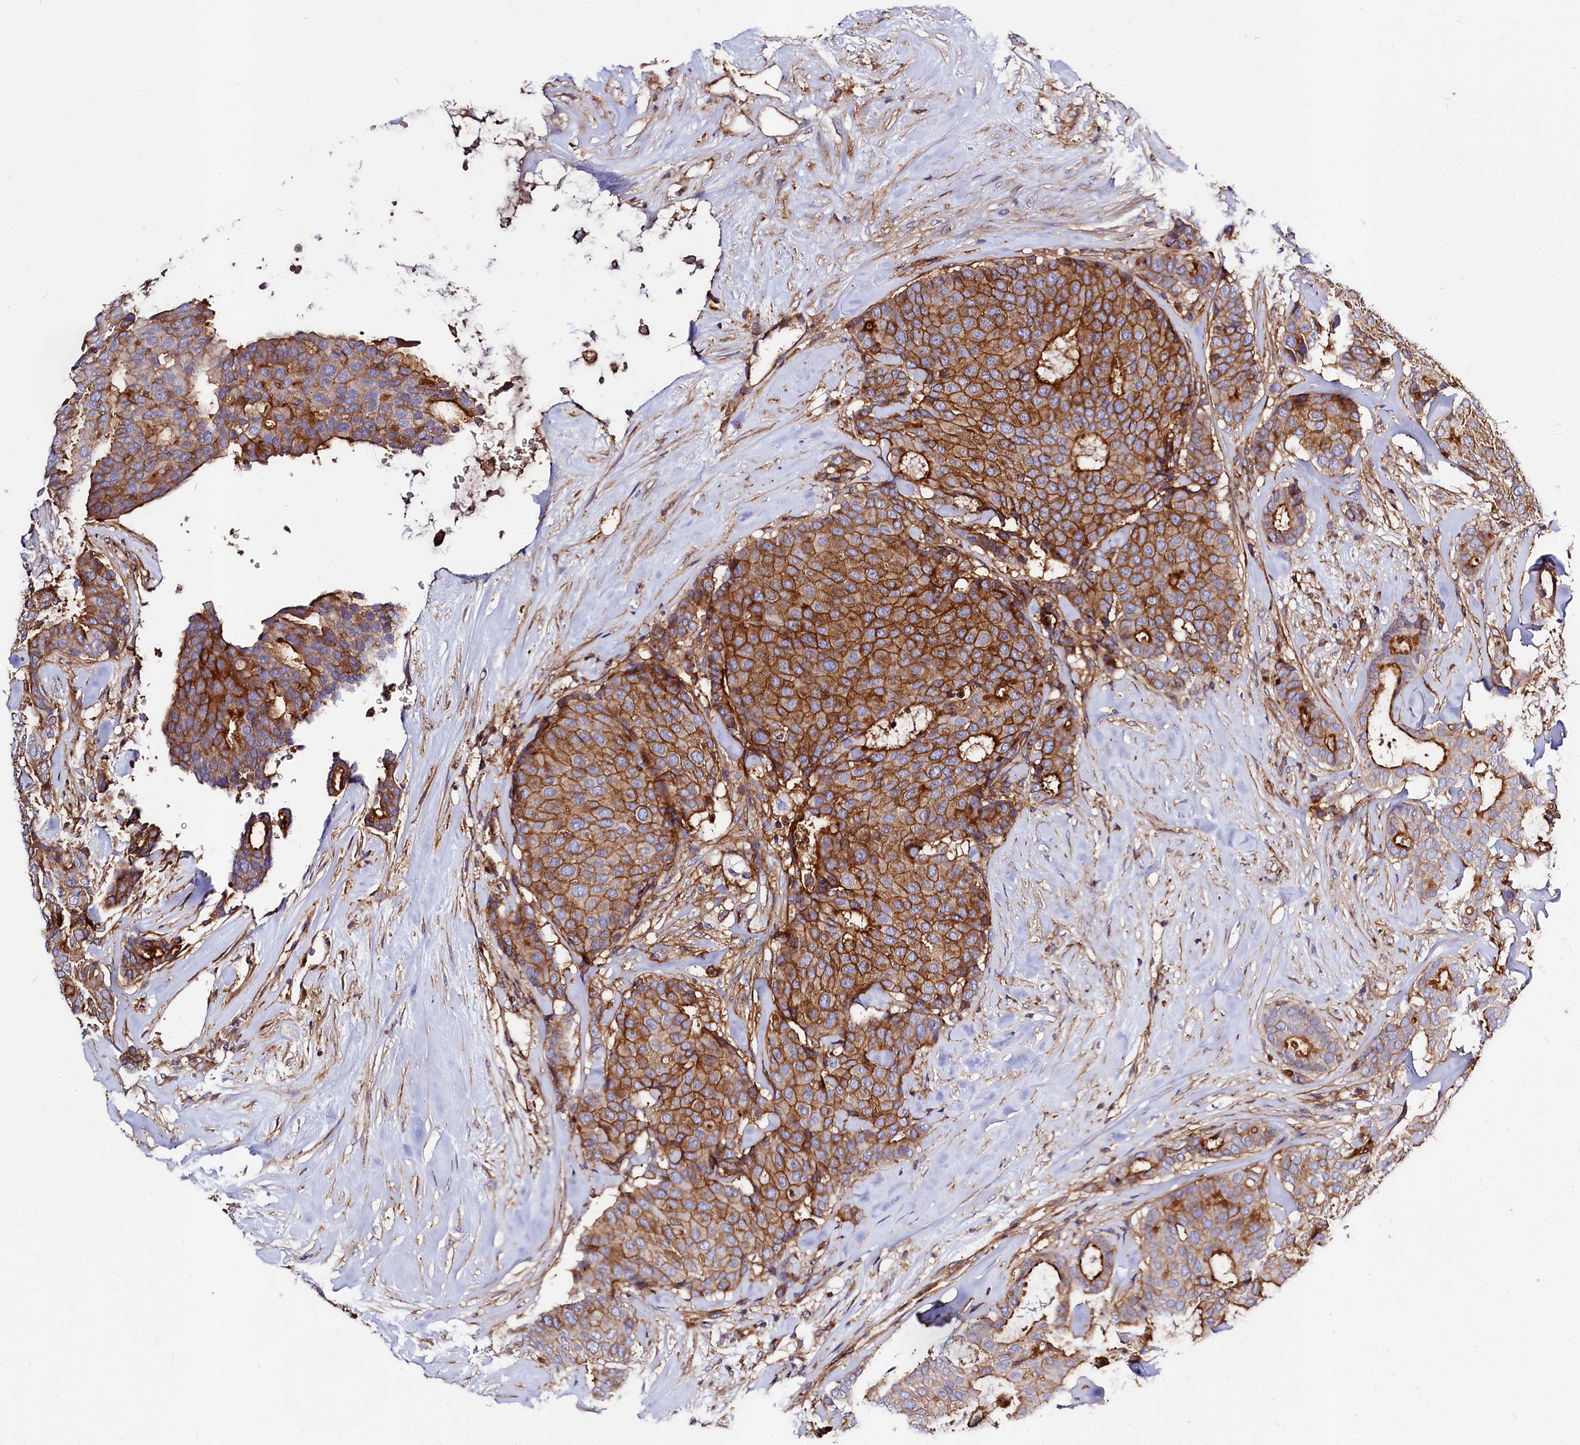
{"staining": {"intensity": "moderate", "quantity": ">75%", "location": "cytoplasmic/membranous"}, "tissue": "breast cancer", "cell_type": "Tumor cells", "image_type": "cancer", "snomed": [{"axis": "morphology", "description": "Duct carcinoma"}, {"axis": "topography", "description": "Breast"}], "caption": "A medium amount of moderate cytoplasmic/membranous positivity is present in about >75% of tumor cells in breast cancer tissue. The protein is shown in brown color, while the nuclei are stained blue.", "gene": "ANO6", "patient": {"sex": "female", "age": 75}}